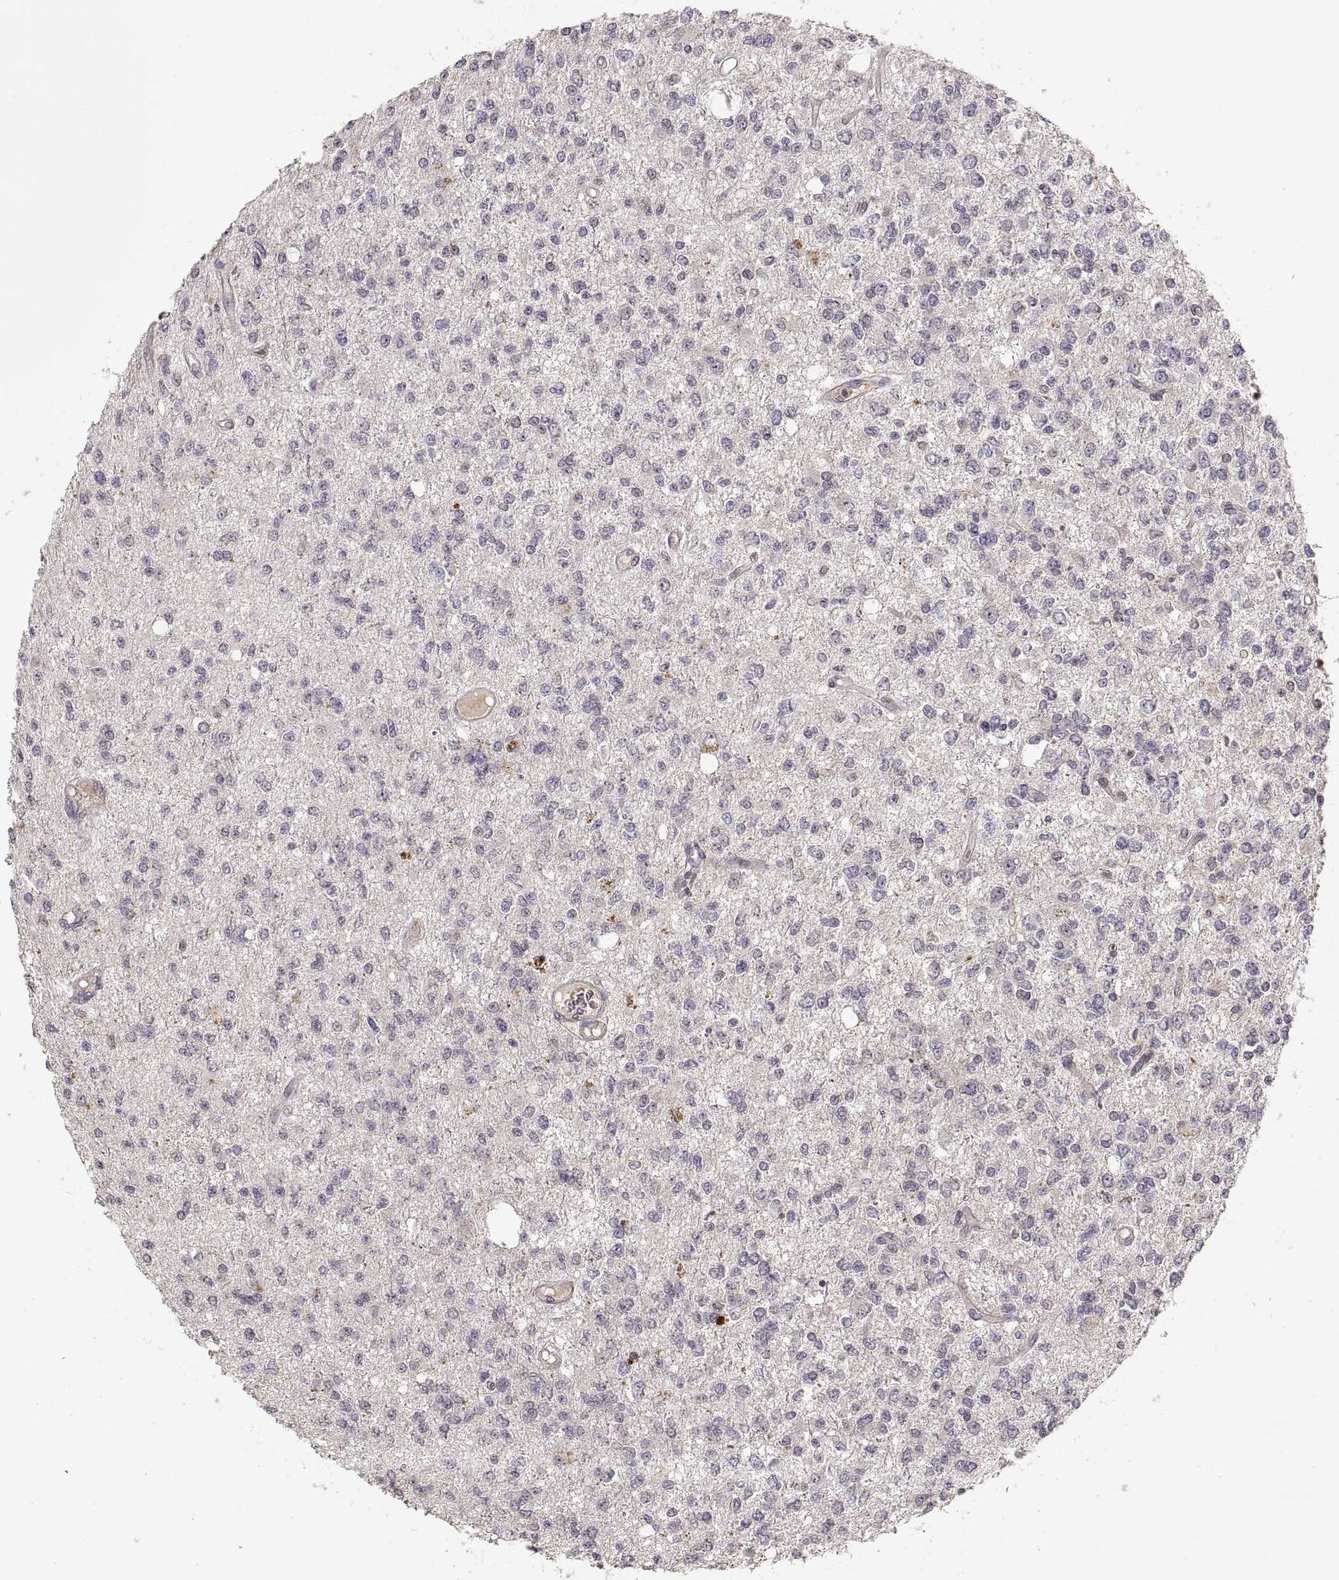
{"staining": {"intensity": "negative", "quantity": "none", "location": "none"}, "tissue": "glioma", "cell_type": "Tumor cells", "image_type": "cancer", "snomed": [{"axis": "morphology", "description": "Glioma, malignant, Low grade"}, {"axis": "topography", "description": "Brain"}], "caption": "Micrograph shows no protein positivity in tumor cells of glioma tissue.", "gene": "LAMC2", "patient": {"sex": "male", "age": 67}}